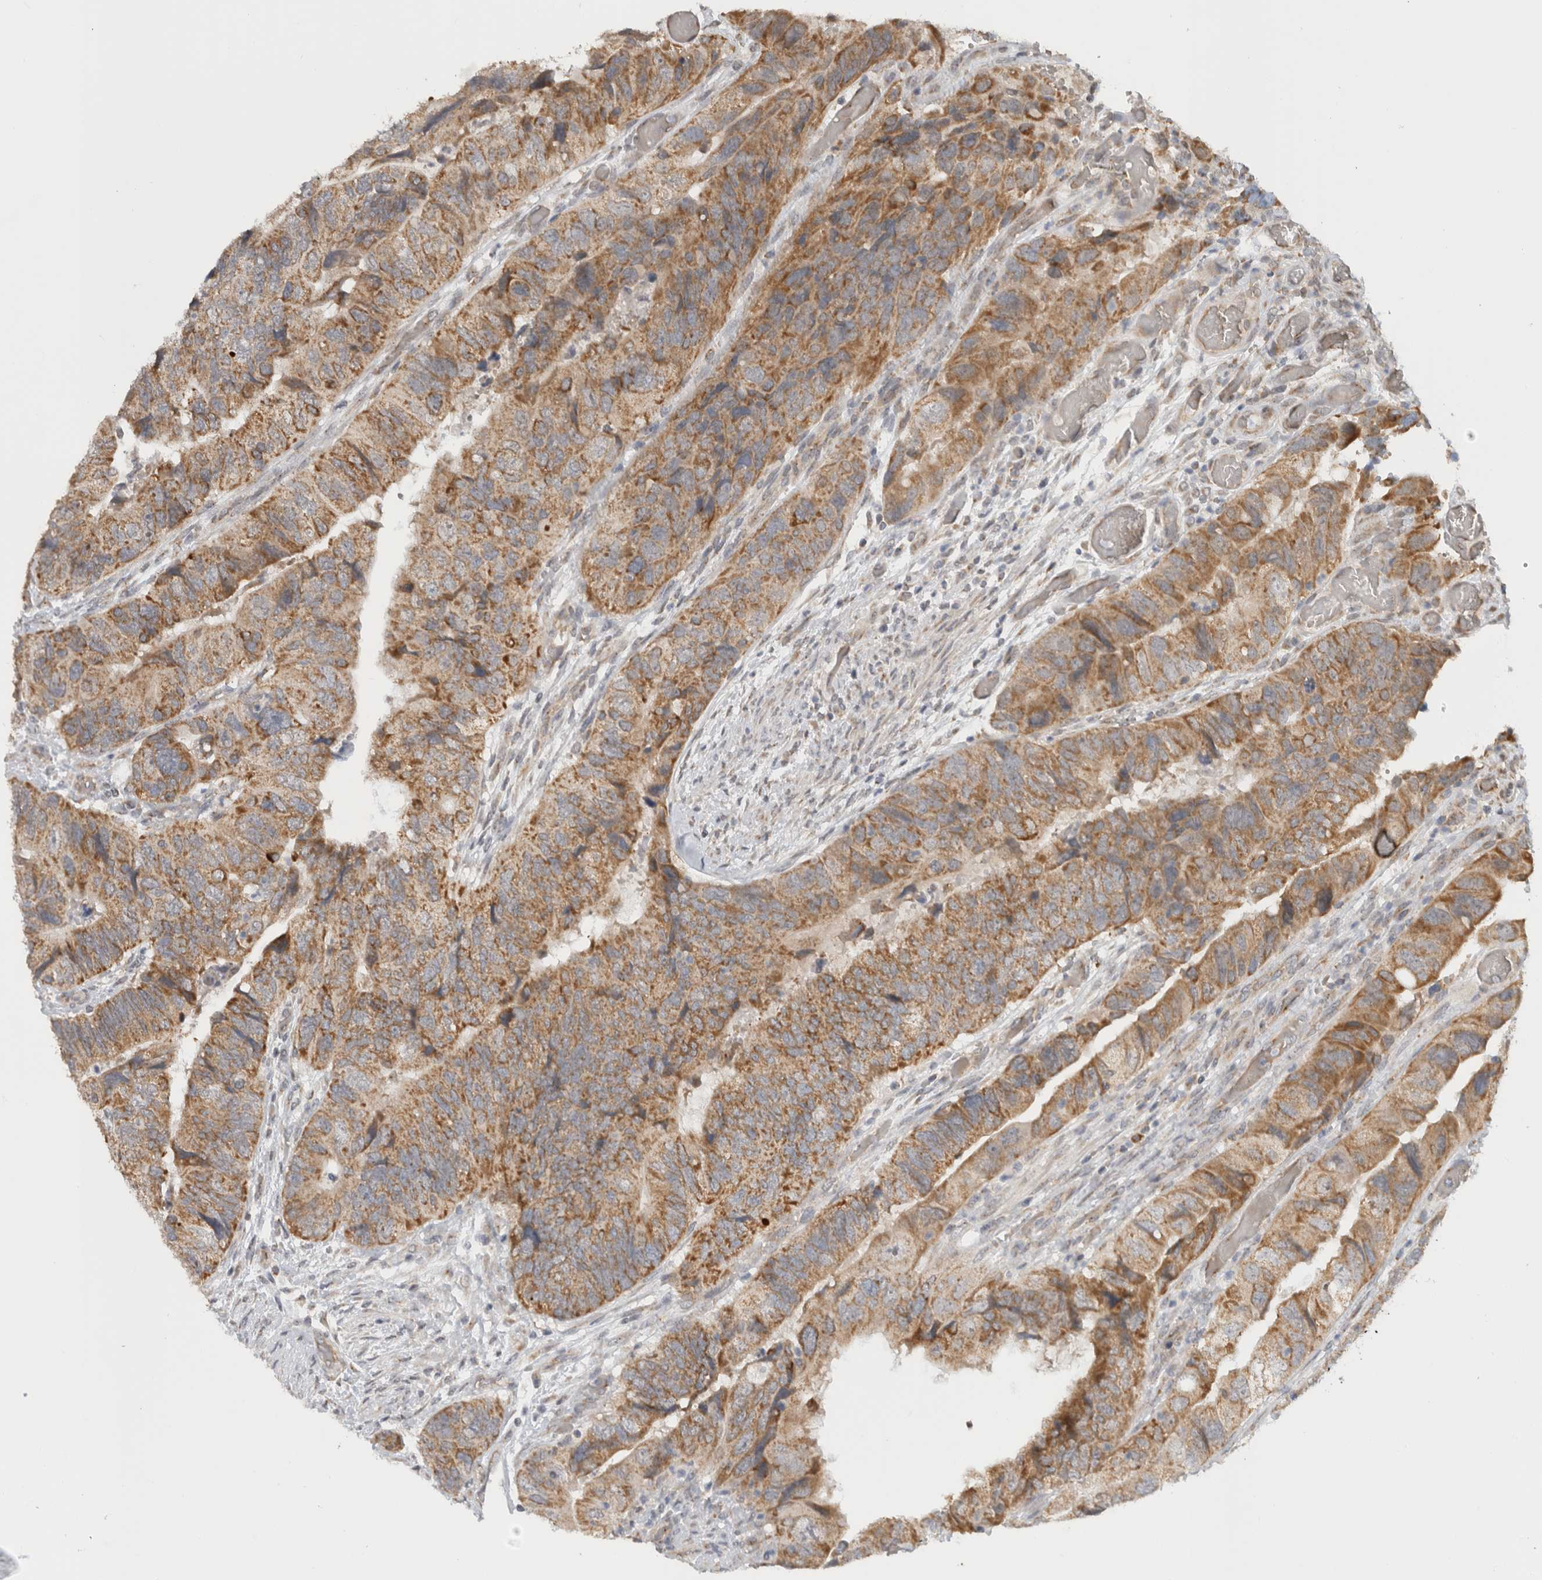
{"staining": {"intensity": "moderate", "quantity": ">75%", "location": "cytoplasmic/membranous"}, "tissue": "colorectal cancer", "cell_type": "Tumor cells", "image_type": "cancer", "snomed": [{"axis": "morphology", "description": "Adenocarcinoma, NOS"}, {"axis": "topography", "description": "Rectum"}], "caption": "A micrograph of colorectal cancer (adenocarcinoma) stained for a protein reveals moderate cytoplasmic/membranous brown staining in tumor cells. (DAB = brown stain, brightfield microscopy at high magnification).", "gene": "CMC2", "patient": {"sex": "male", "age": 63}}